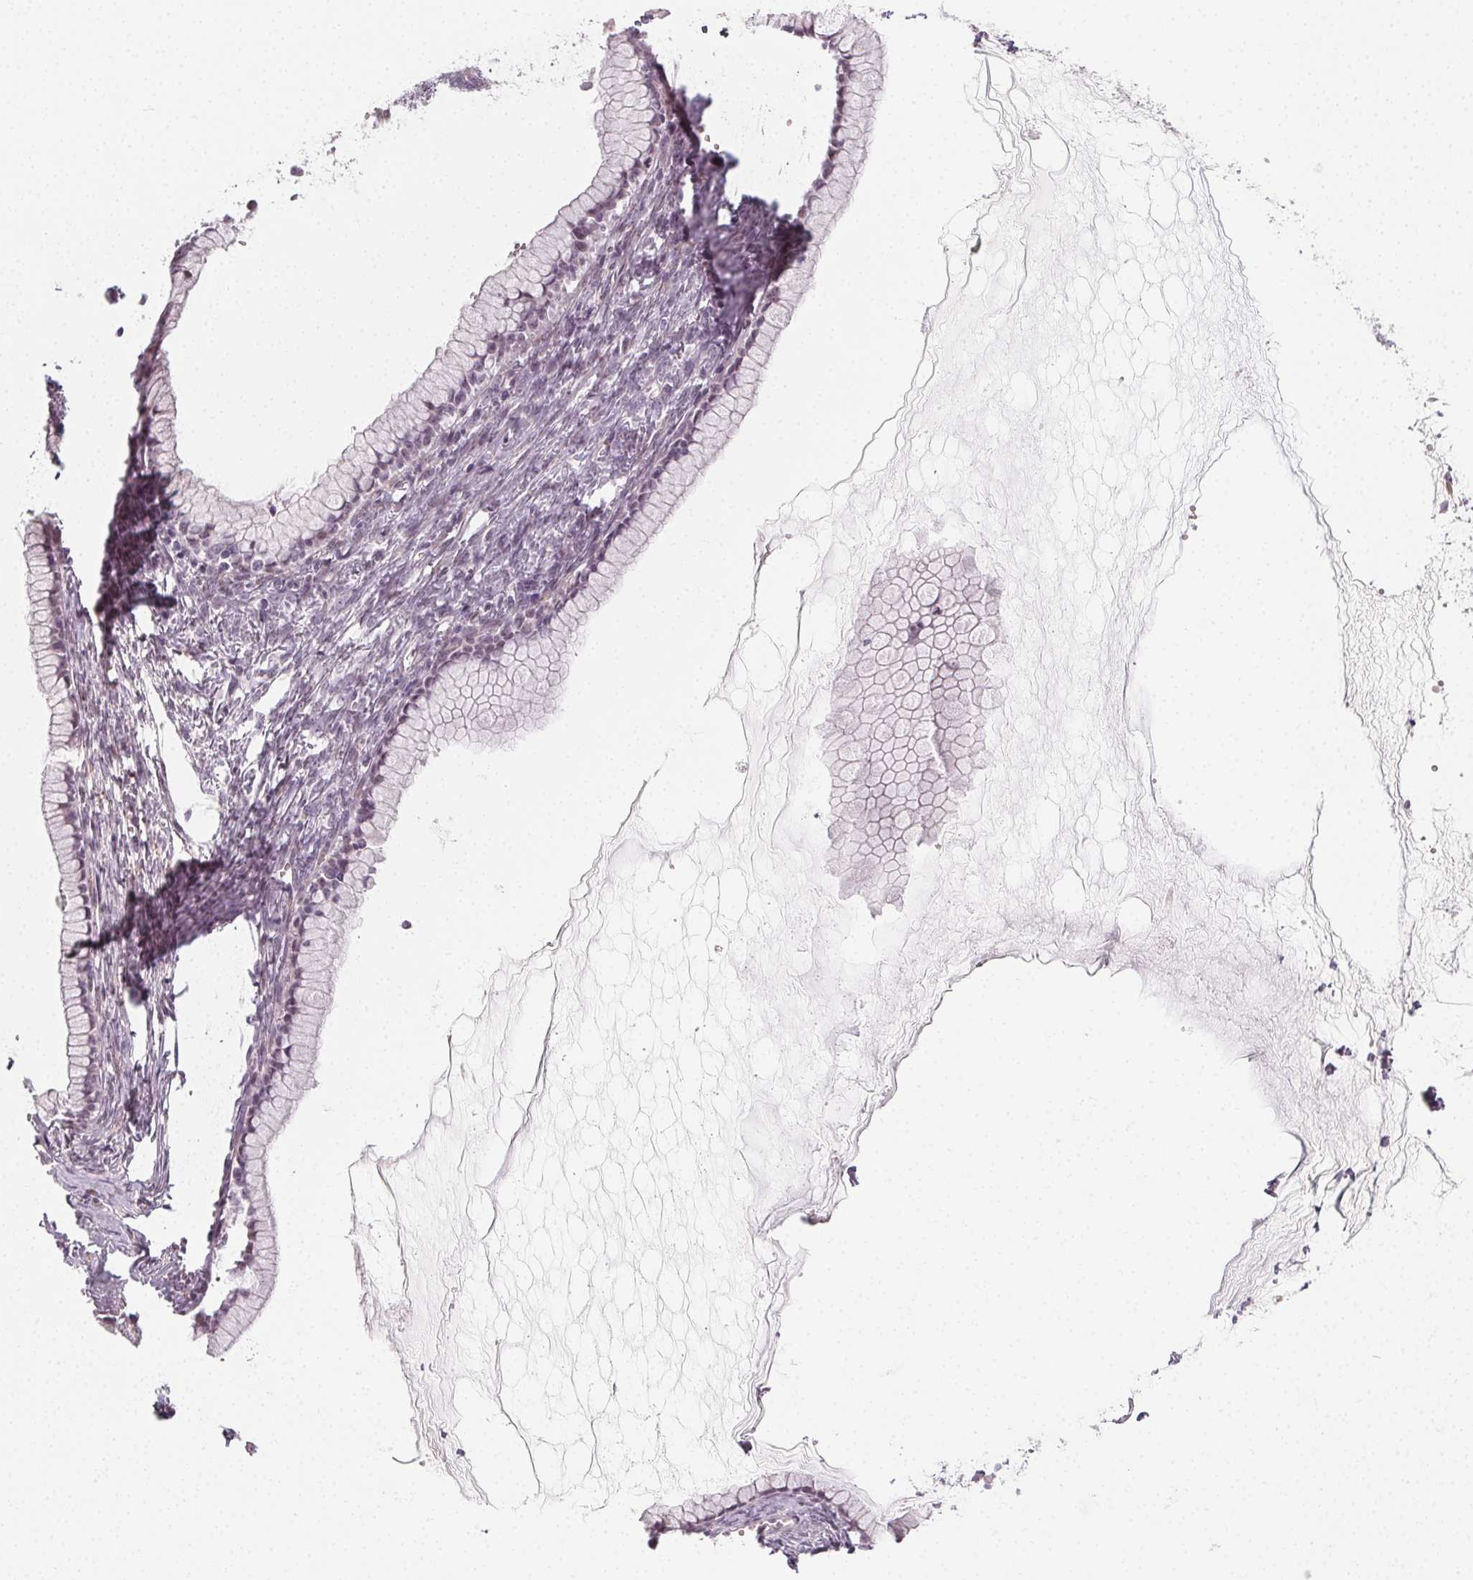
{"staining": {"intensity": "negative", "quantity": "none", "location": "none"}, "tissue": "ovarian cancer", "cell_type": "Tumor cells", "image_type": "cancer", "snomed": [{"axis": "morphology", "description": "Cystadenocarcinoma, mucinous, NOS"}, {"axis": "topography", "description": "Ovary"}], "caption": "This is an immunohistochemistry (IHC) histopathology image of human ovarian mucinous cystadenocarcinoma. There is no staining in tumor cells.", "gene": "CCDC96", "patient": {"sex": "female", "age": 41}}